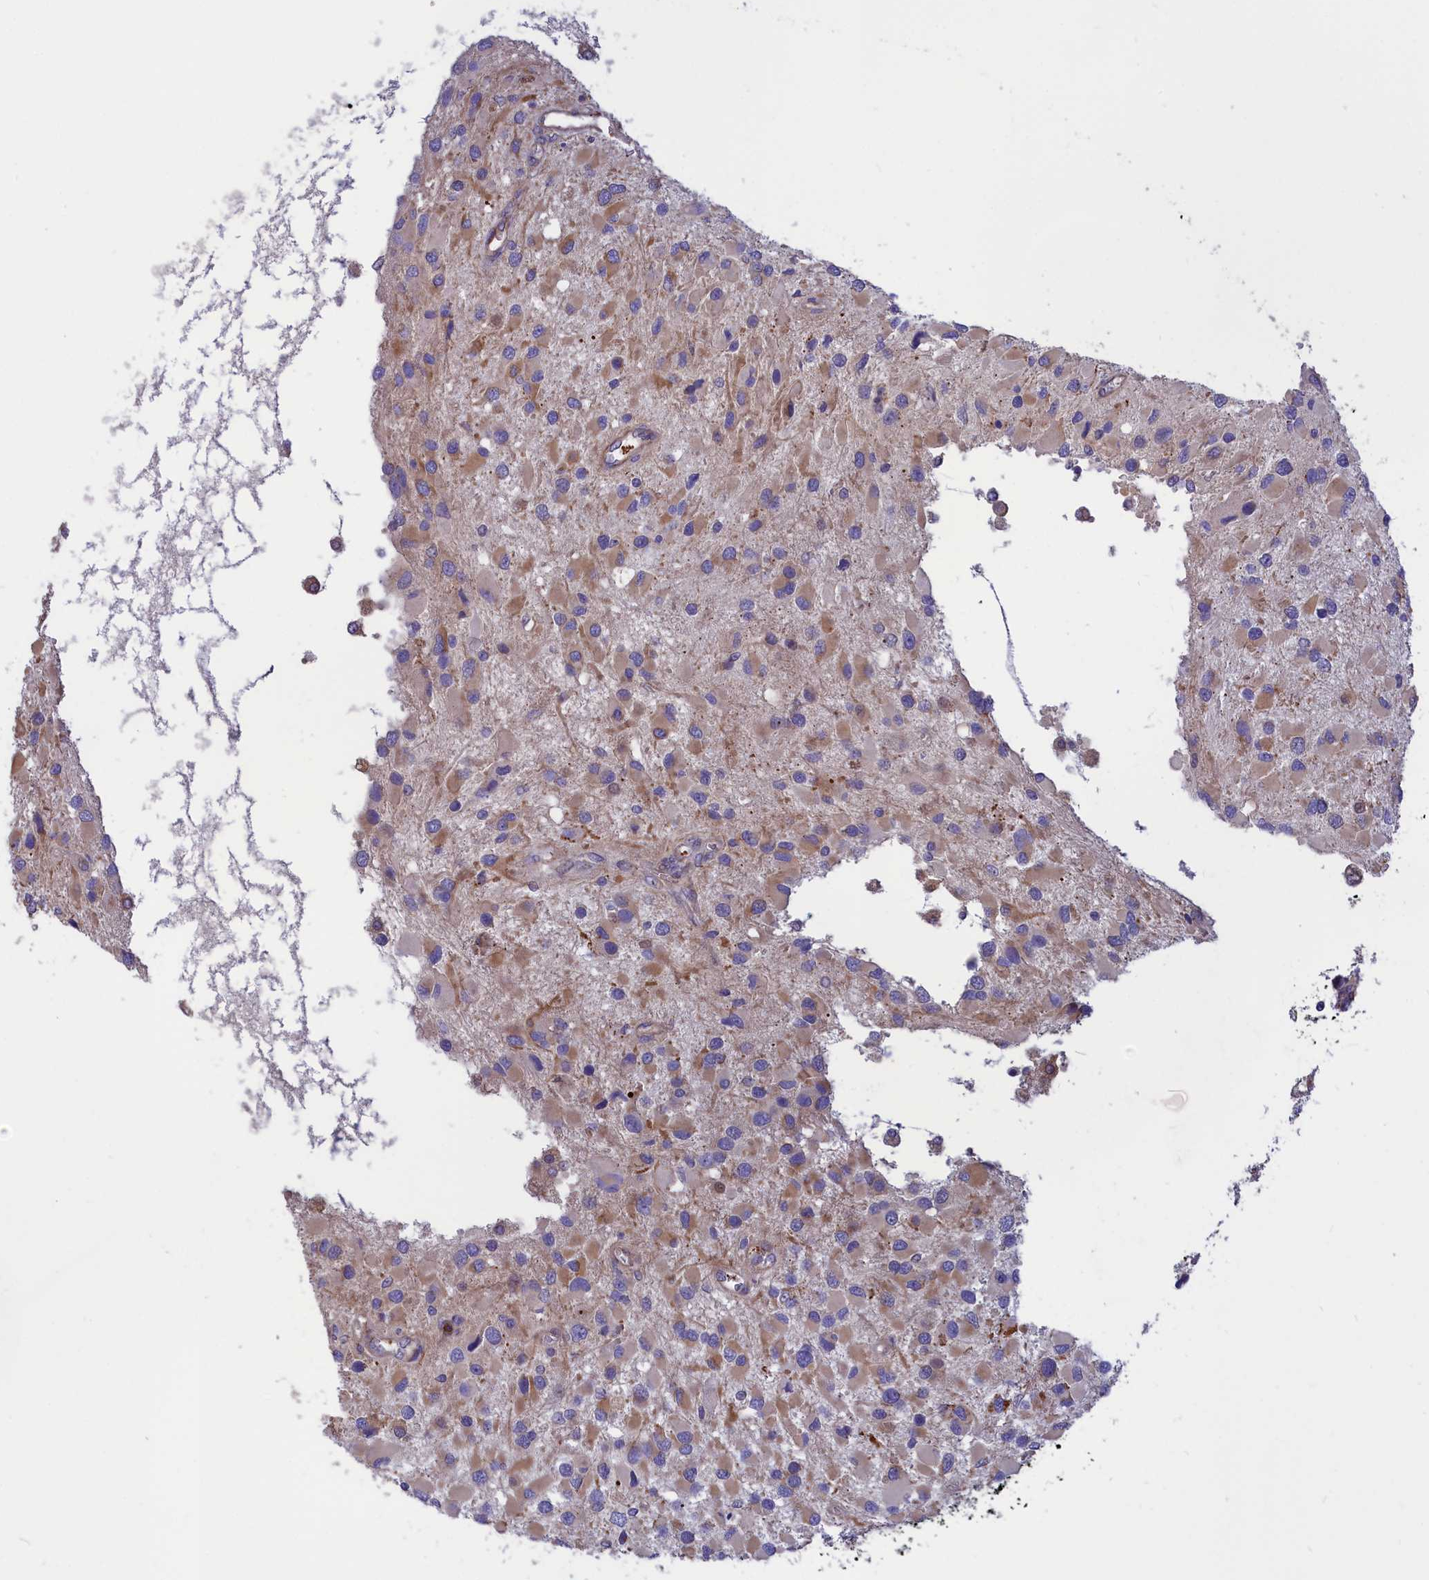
{"staining": {"intensity": "moderate", "quantity": "25%-75%", "location": "cytoplasmic/membranous"}, "tissue": "glioma", "cell_type": "Tumor cells", "image_type": "cancer", "snomed": [{"axis": "morphology", "description": "Glioma, malignant, High grade"}, {"axis": "topography", "description": "Brain"}], "caption": "Approximately 25%-75% of tumor cells in human glioma display moderate cytoplasmic/membranous protein positivity as visualized by brown immunohistochemical staining.", "gene": "AMDHD2", "patient": {"sex": "male", "age": 53}}